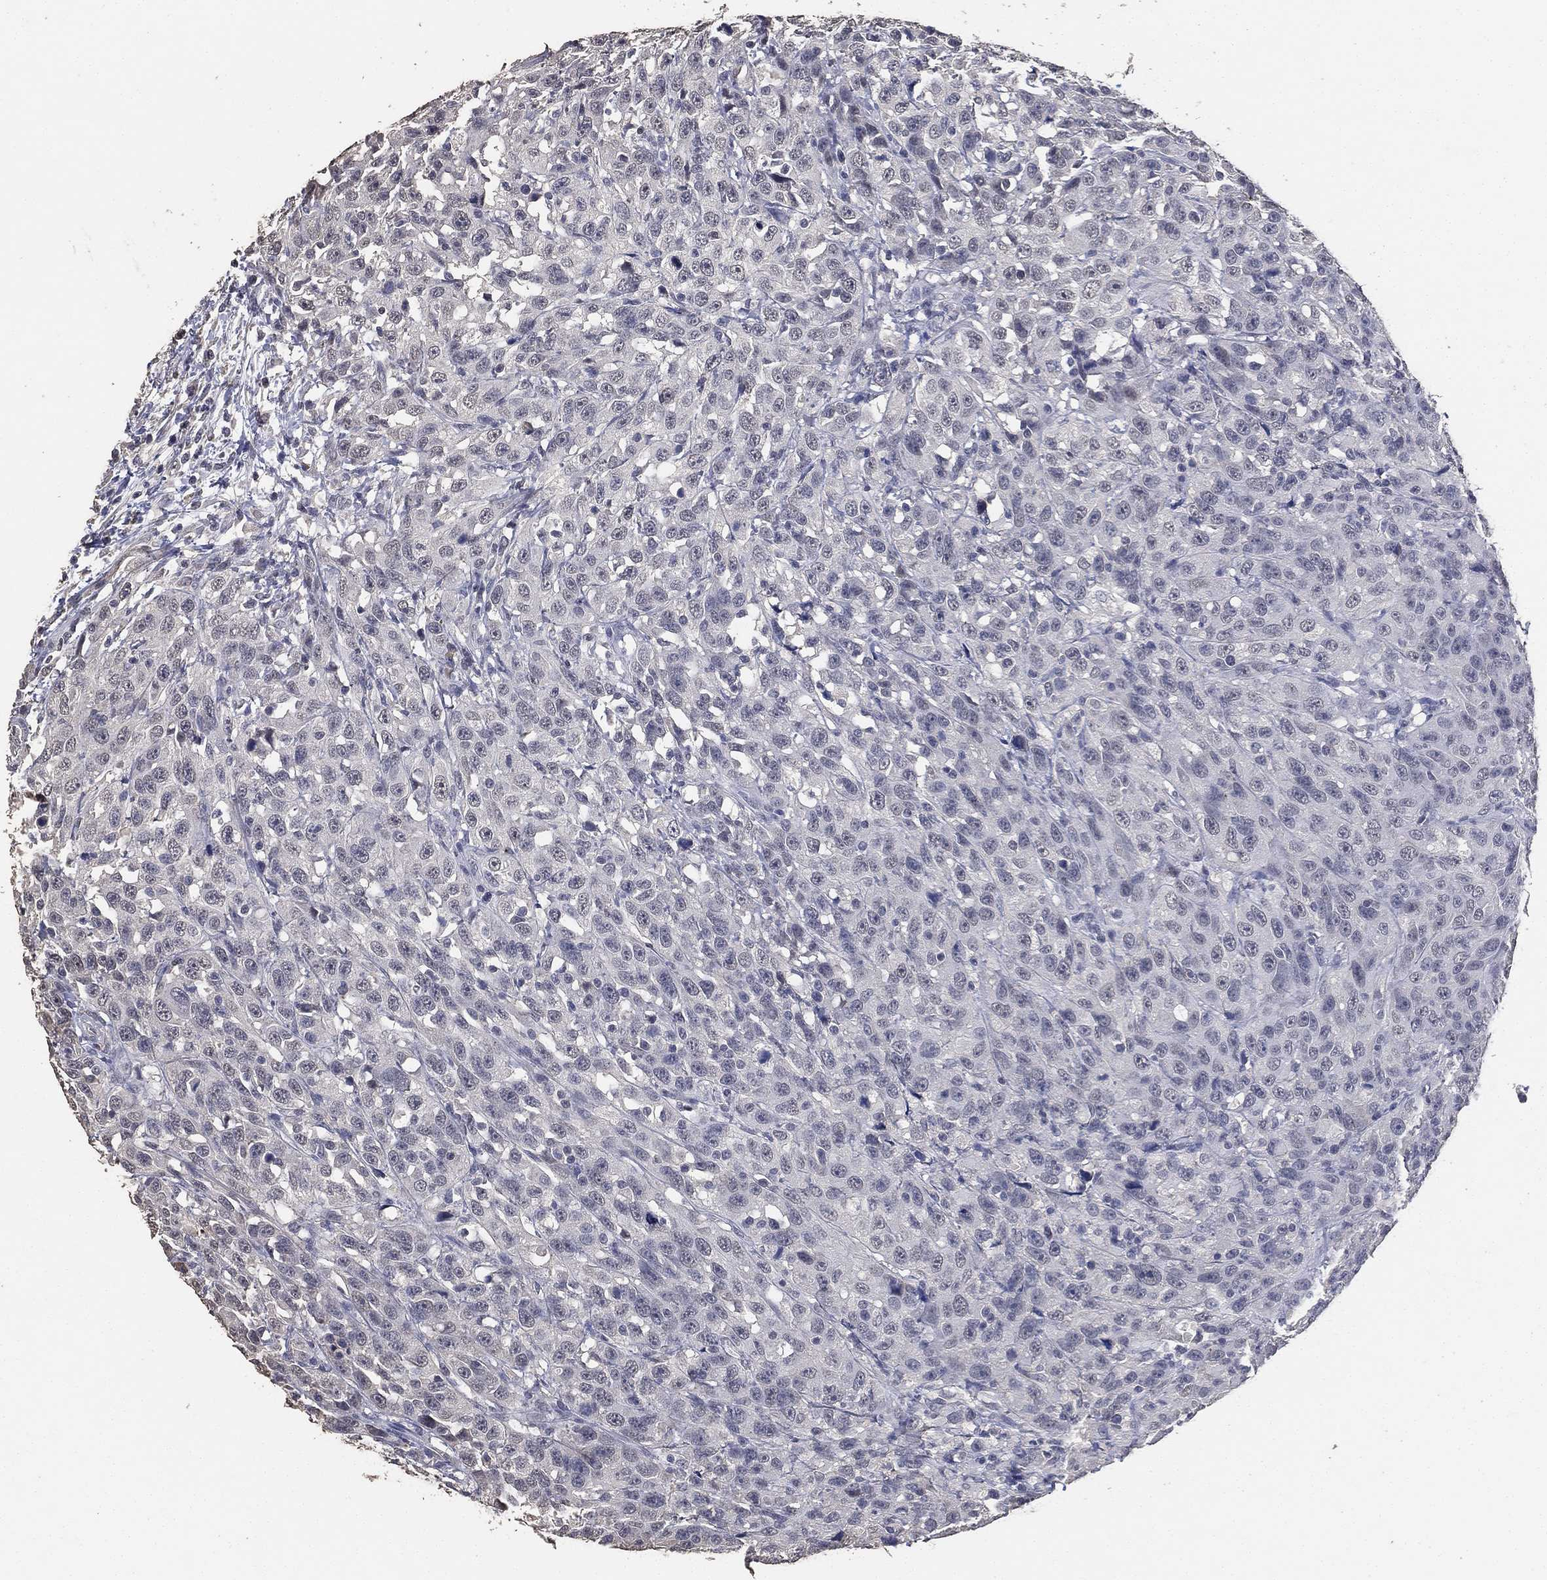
{"staining": {"intensity": "negative", "quantity": "none", "location": "none"}, "tissue": "urothelial cancer", "cell_type": "Tumor cells", "image_type": "cancer", "snomed": [{"axis": "morphology", "description": "Urothelial carcinoma, NOS"}, {"axis": "morphology", "description": "Urothelial carcinoma, High grade"}, {"axis": "topography", "description": "Urinary bladder"}], "caption": "Human transitional cell carcinoma stained for a protein using IHC shows no expression in tumor cells.", "gene": "DSG1", "patient": {"sex": "female", "age": 73}}